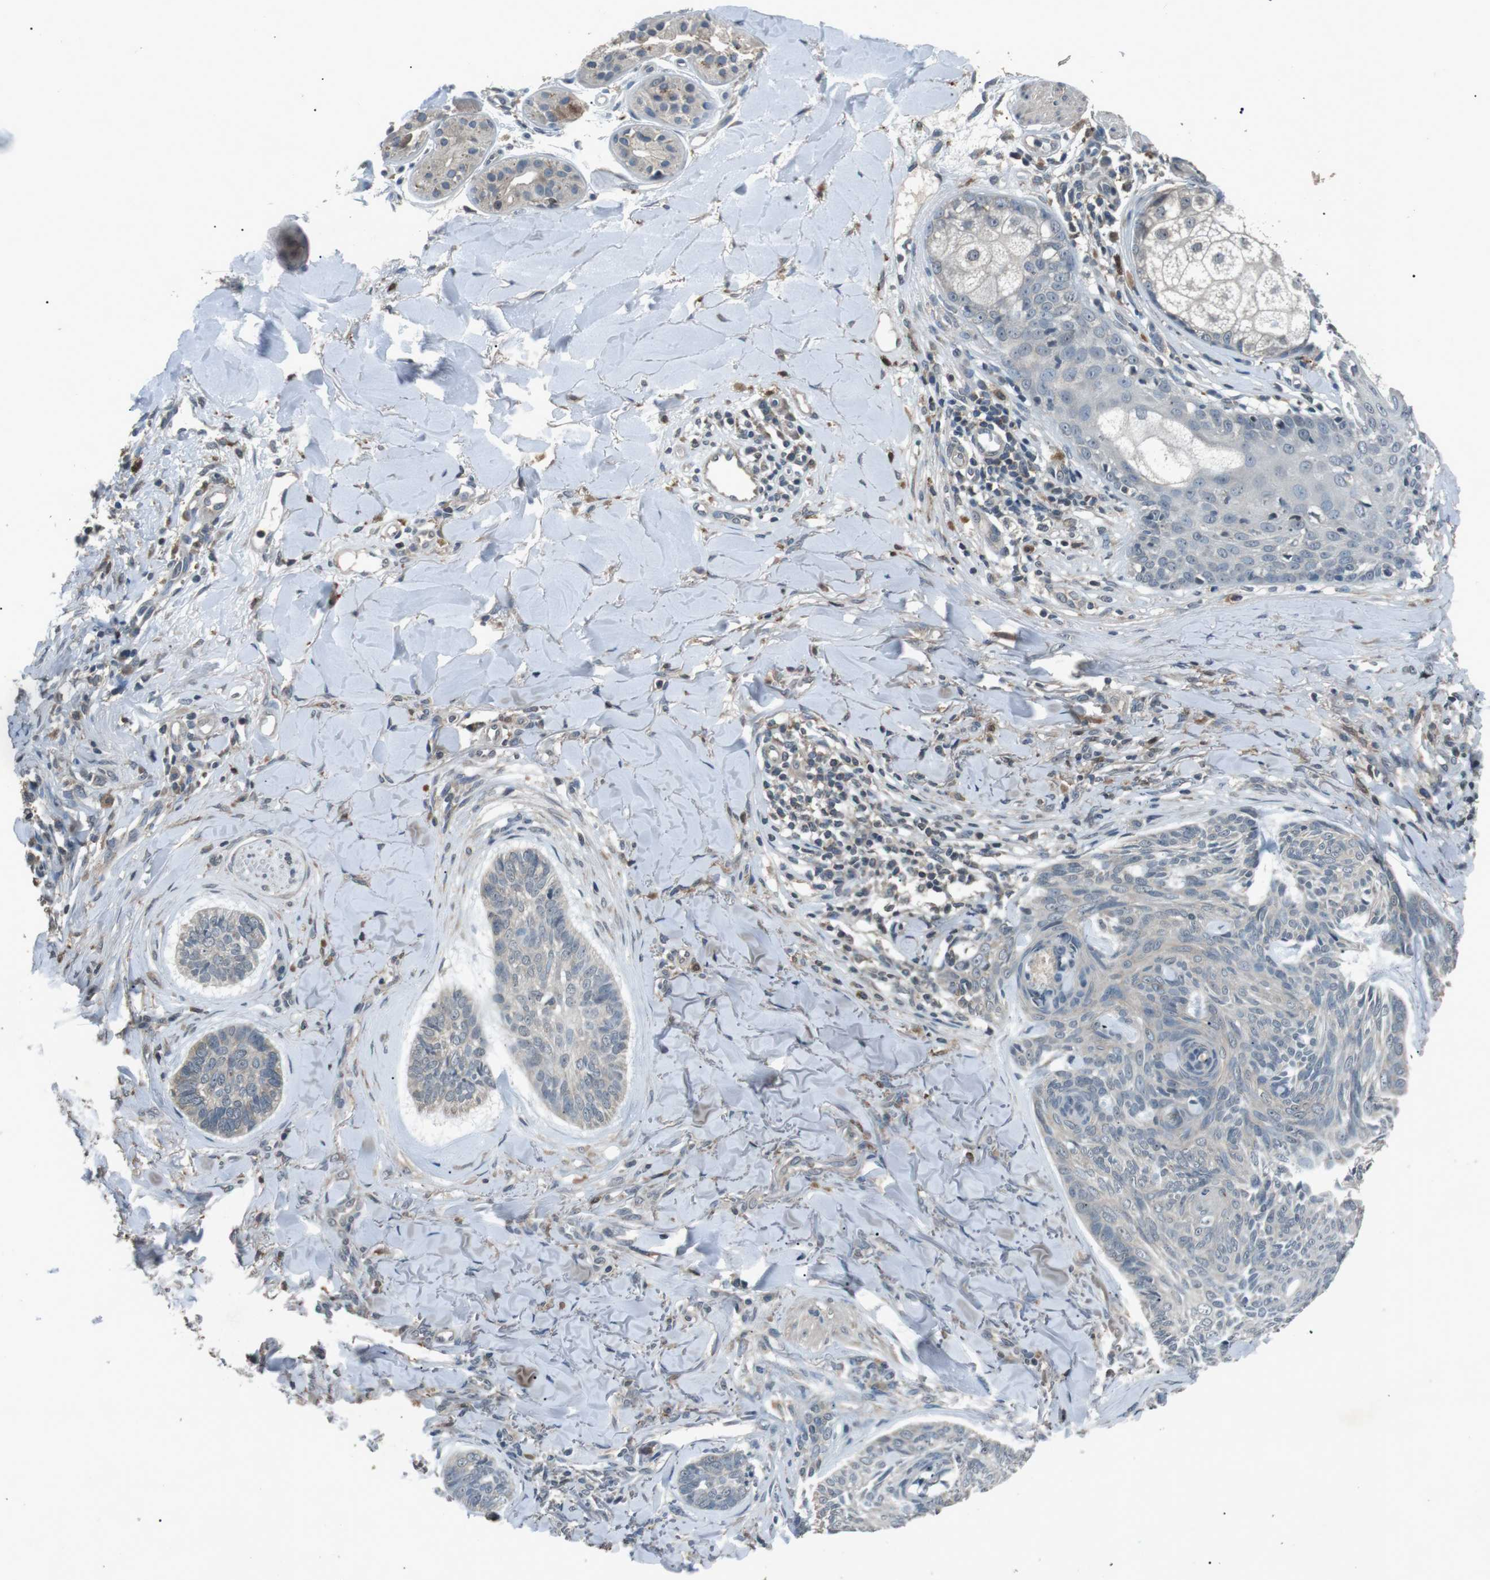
{"staining": {"intensity": "negative", "quantity": "none", "location": "none"}, "tissue": "skin cancer", "cell_type": "Tumor cells", "image_type": "cancer", "snomed": [{"axis": "morphology", "description": "Basal cell carcinoma"}, {"axis": "topography", "description": "Skin"}], "caption": "Immunohistochemistry of skin basal cell carcinoma demonstrates no expression in tumor cells. (DAB immunohistochemistry with hematoxylin counter stain).", "gene": "NEK7", "patient": {"sex": "male", "age": 43}}